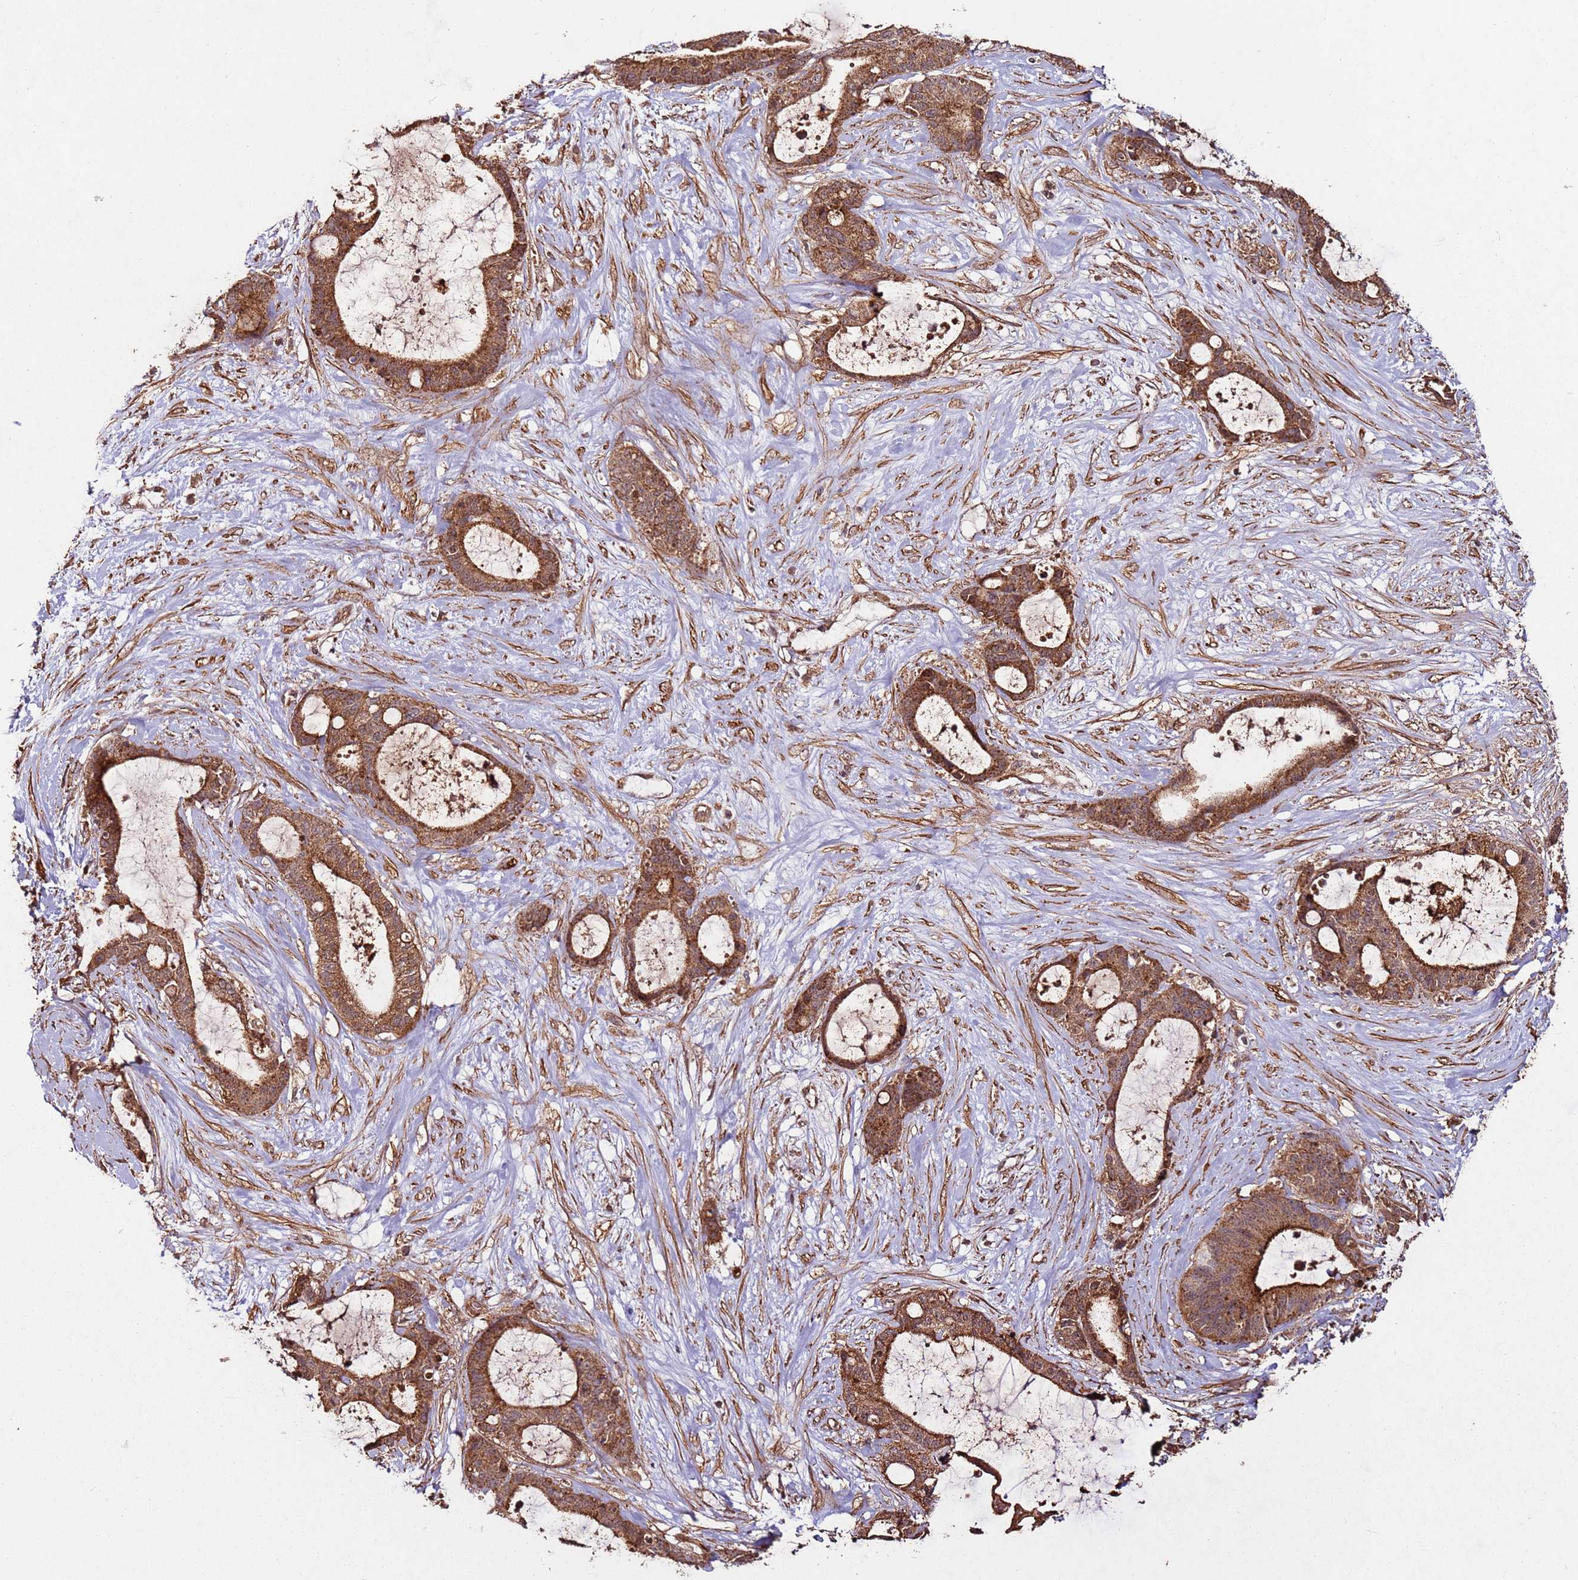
{"staining": {"intensity": "strong", "quantity": ">75%", "location": "cytoplasmic/membranous"}, "tissue": "liver cancer", "cell_type": "Tumor cells", "image_type": "cancer", "snomed": [{"axis": "morphology", "description": "Normal tissue, NOS"}, {"axis": "morphology", "description": "Cholangiocarcinoma"}, {"axis": "topography", "description": "Liver"}, {"axis": "topography", "description": "Peripheral nerve tissue"}], "caption": "IHC histopathology image of neoplastic tissue: human cholangiocarcinoma (liver) stained using IHC reveals high levels of strong protein expression localized specifically in the cytoplasmic/membranous of tumor cells, appearing as a cytoplasmic/membranous brown color.", "gene": "FAM186A", "patient": {"sex": "female", "age": 73}}